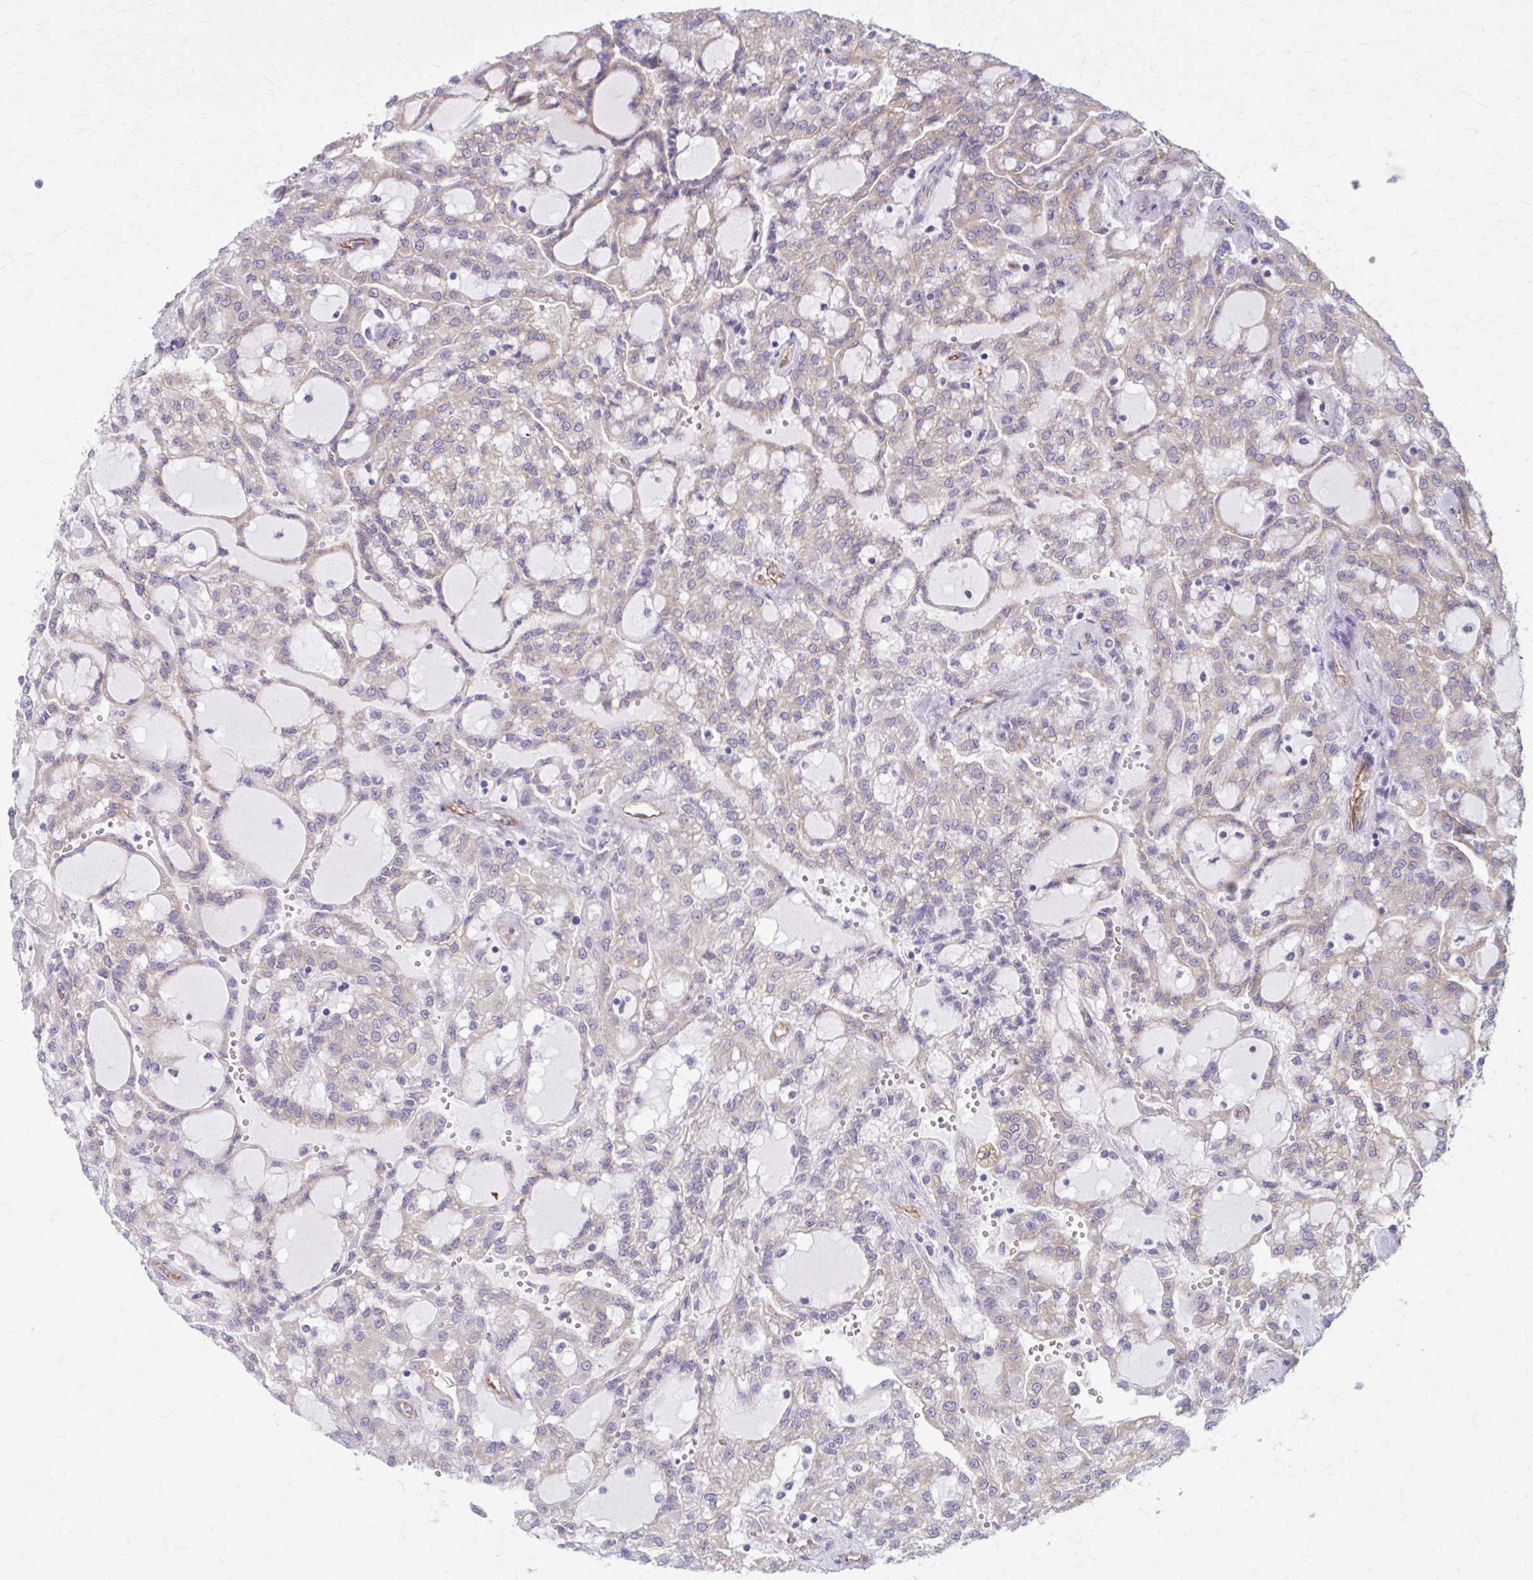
{"staining": {"intensity": "weak", "quantity": "25%-75%", "location": "cytoplasmic/membranous"}, "tissue": "renal cancer", "cell_type": "Tumor cells", "image_type": "cancer", "snomed": [{"axis": "morphology", "description": "Adenocarcinoma, NOS"}, {"axis": "topography", "description": "Kidney"}], "caption": "Immunohistochemistry (IHC) (DAB) staining of human renal cancer exhibits weak cytoplasmic/membranous protein staining in approximately 25%-75% of tumor cells. Nuclei are stained in blue.", "gene": "ZDHHC7", "patient": {"sex": "male", "age": 63}}